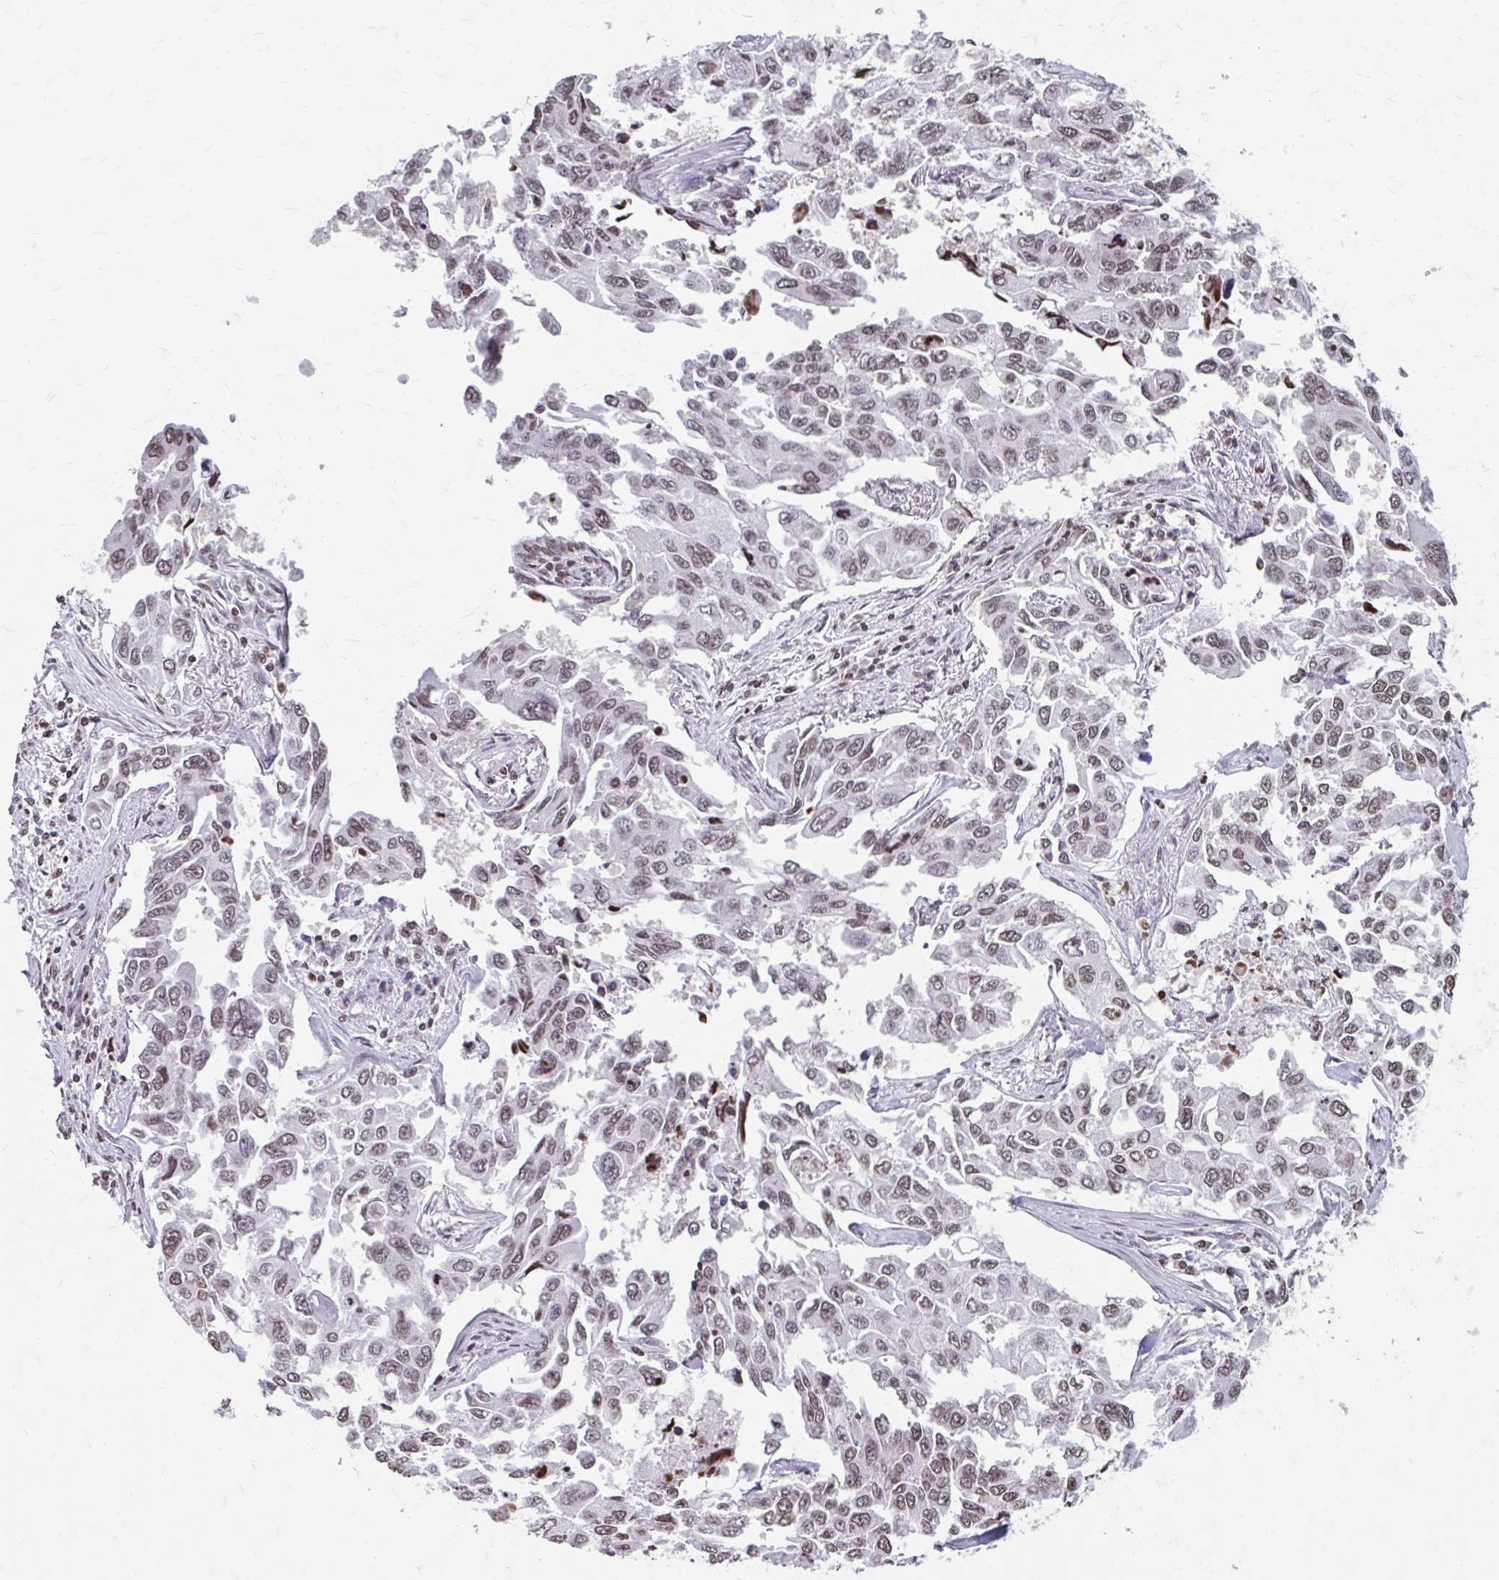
{"staining": {"intensity": "moderate", "quantity": ">75%", "location": "nuclear"}, "tissue": "lung cancer", "cell_type": "Tumor cells", "image_type": "cancer", "snomed": [{"axis": "morphology", "description": "Adenocarcinoma, NOS"}, {"axis": "topography", "description": "Lung"}], "caption": "The immunohistochemical stain labels moderate nuclear positivity in tumor cells of lung cancer tissue.", "gene": "ORC3", "patient": {"sex": "male", "age": 64}}